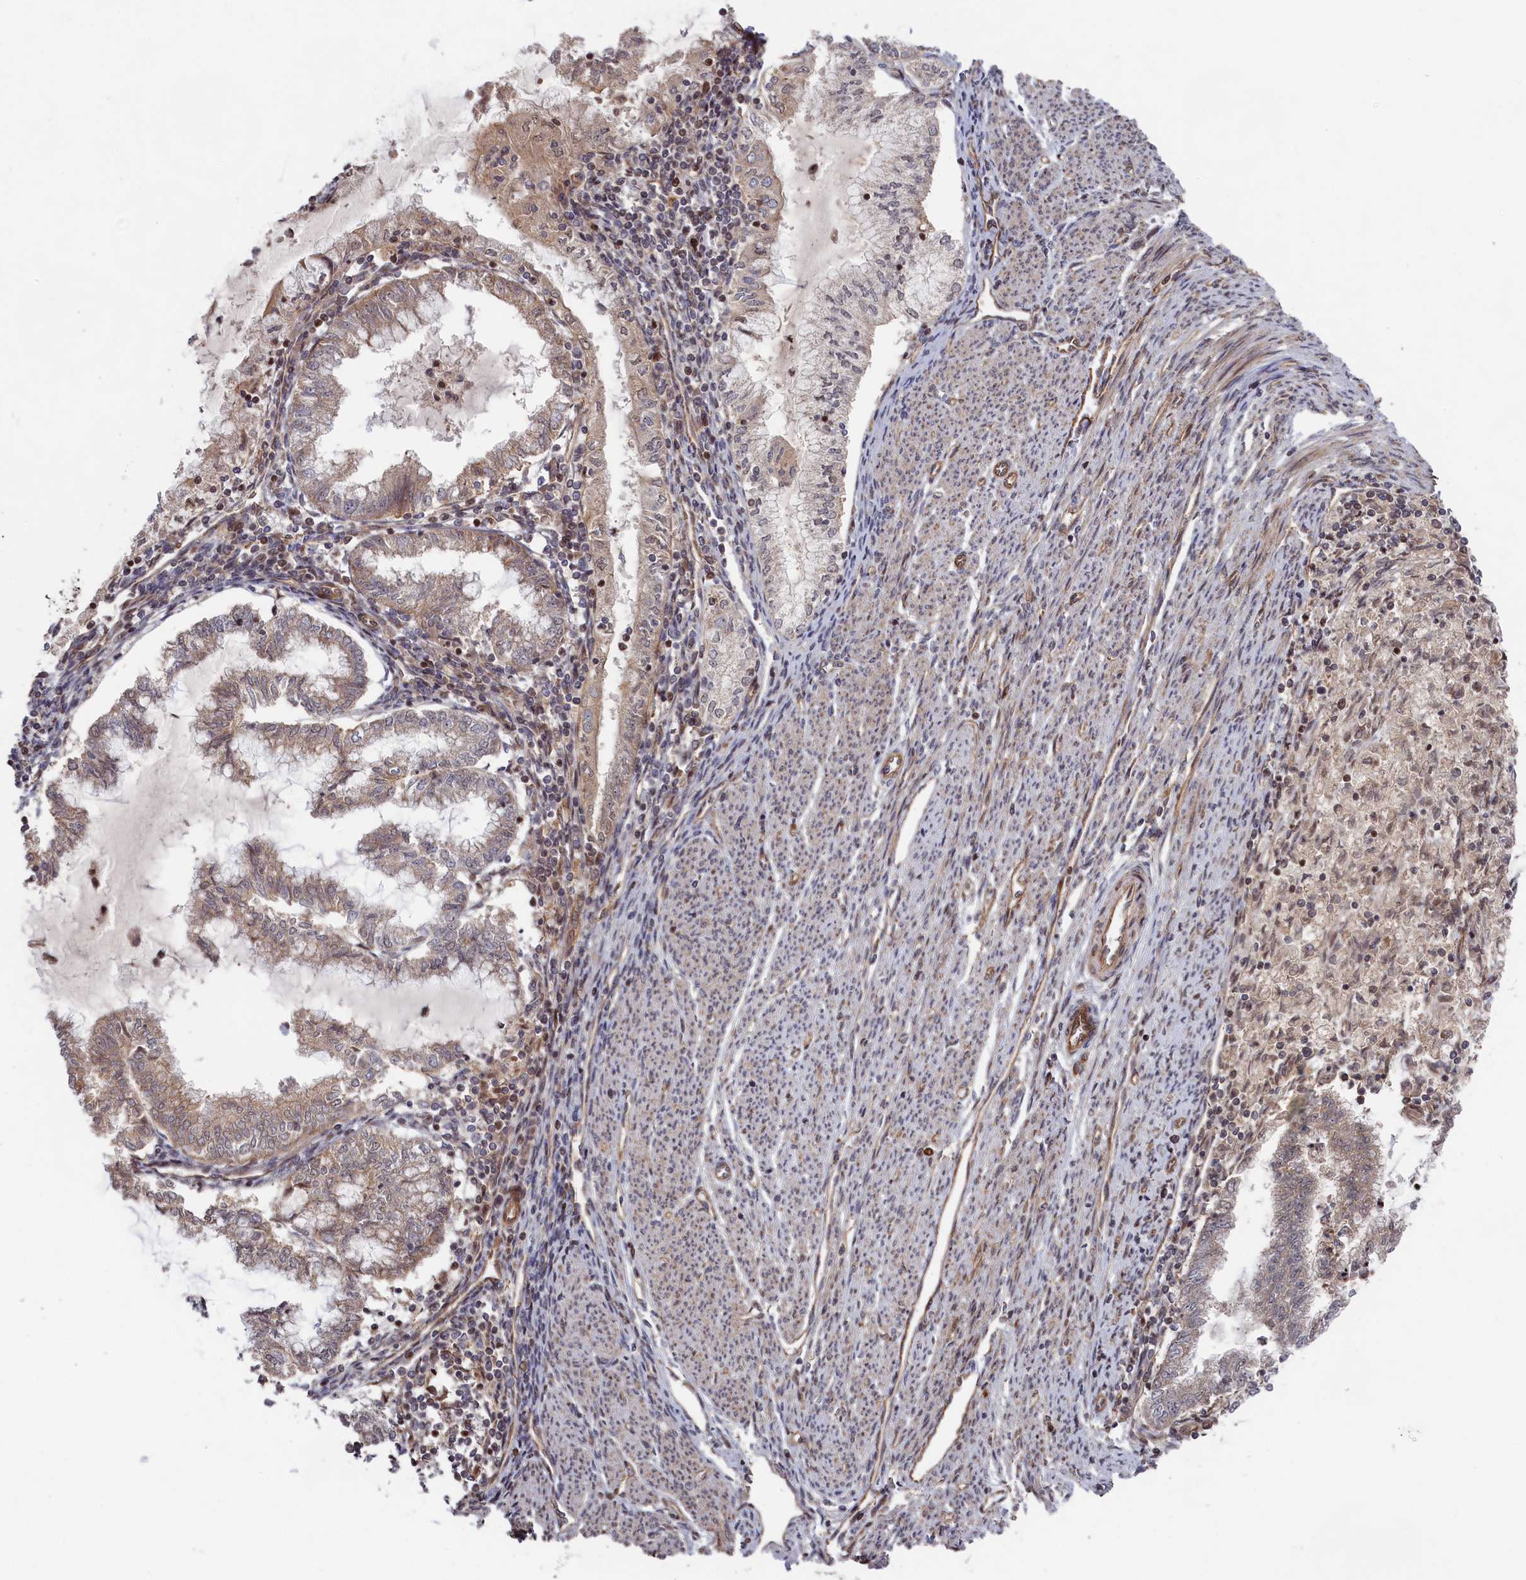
{"staining": {"intensity": "weak", "quantity": "<25%", "location": "cytoplasmic/membranous"}, "tissue": "endometrial cancer", "cell_type": "Tumor cells", "image_type": "cancer", "snomed": [{"axis": "morphology", "description": "Adenocarcinoma, NOS"}, {"axis": "topography", "description": "Endometrium"}], "caption": "Adenocarcinoma (endometrial) stained for a protein using IHC displays no expression tumor cells.", "gene": "CEP44", "patient": {"sex": "female", "age": 79}}